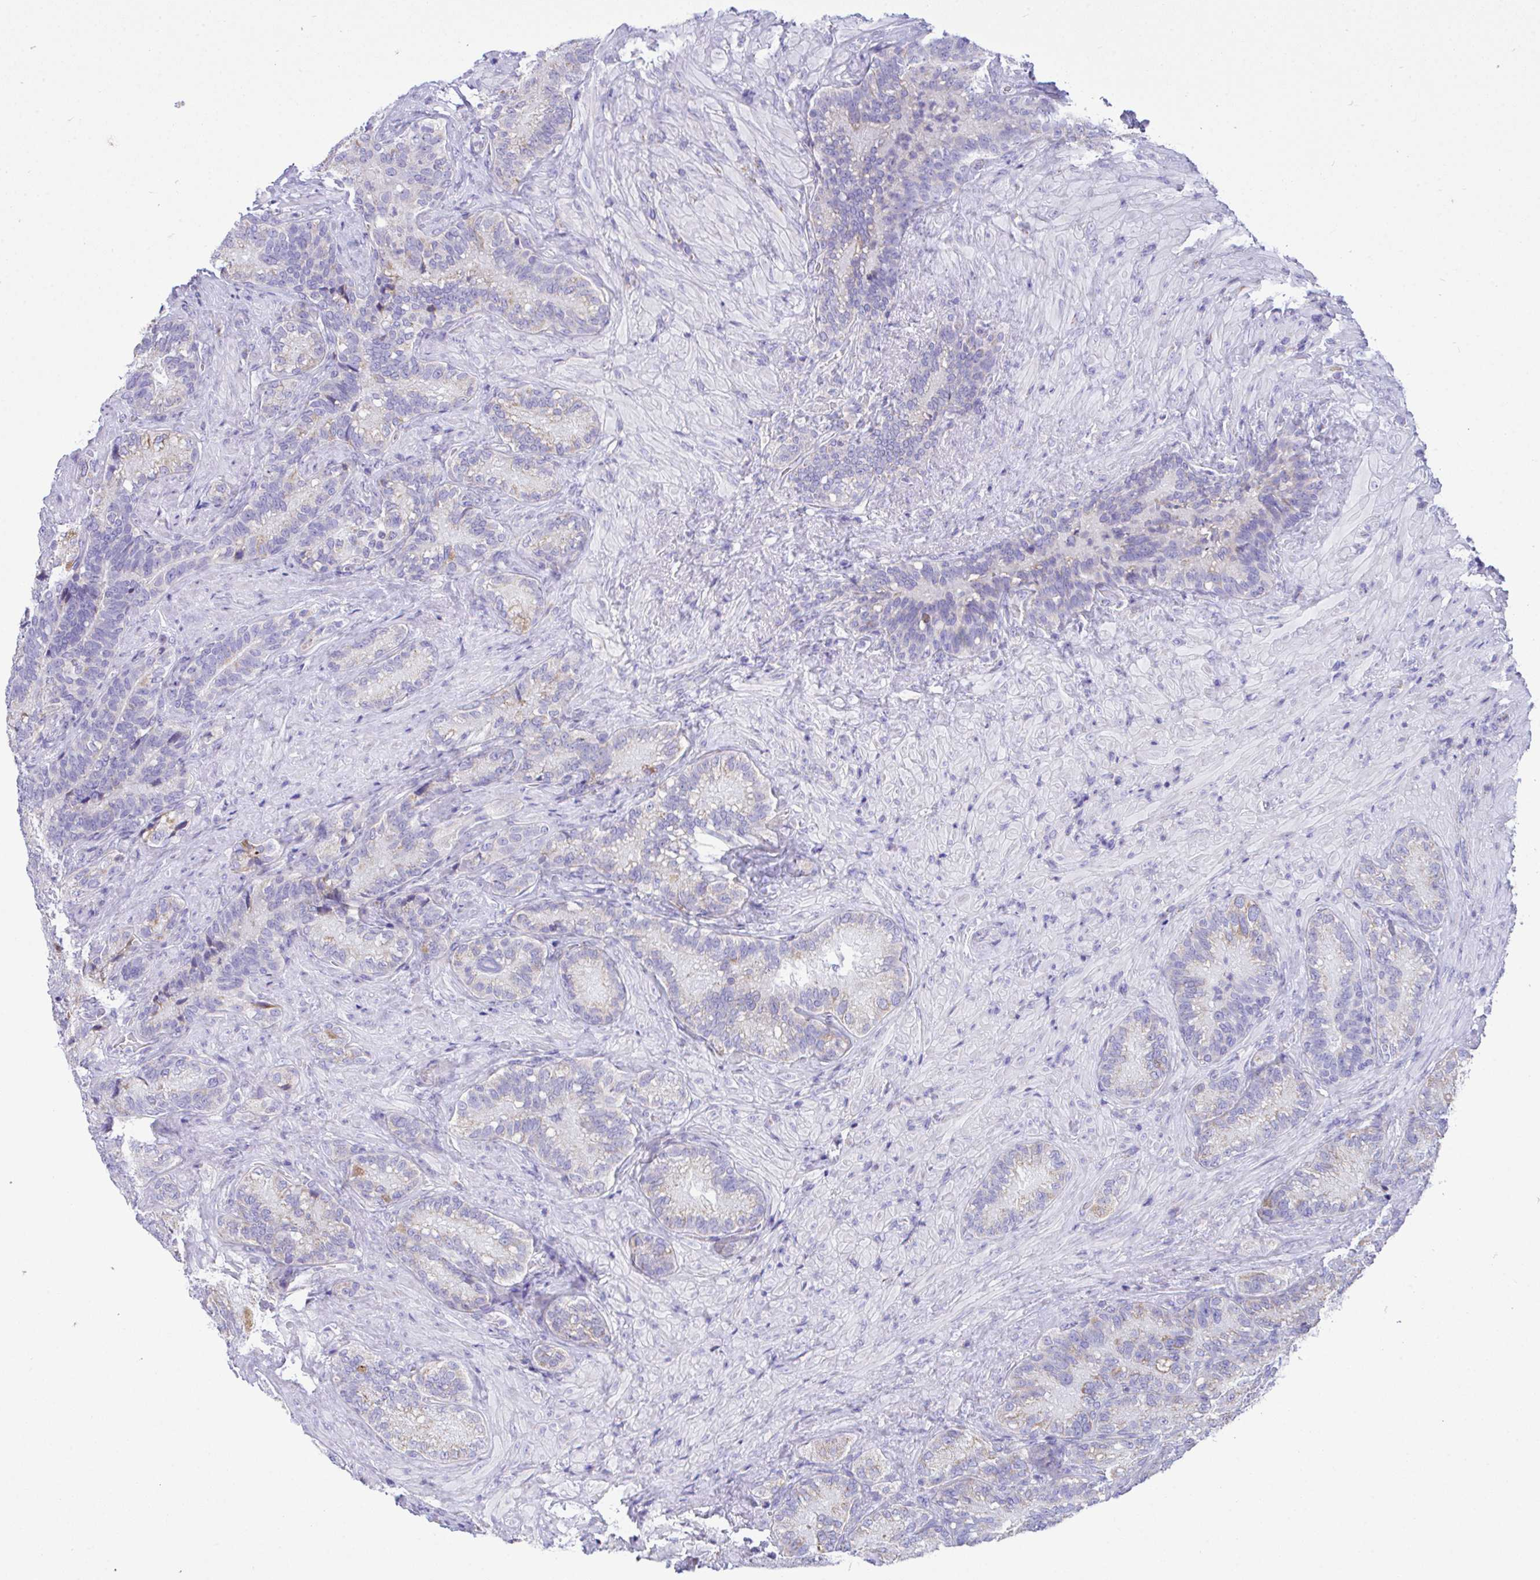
{"staining": {"intensity": "negative", "quantity": "none", "location": "none"}, "tissue": "seminal vesicle", "cell_type": "Glandular cells", "image_type": "normal", "snomed": [{"axis": "morphology", "description": "Normal tissue, NOS"}, {"axis": "topography", "description": "Seminal veicle"}], "caption": "Histopathology image shows no protein expression in glandular cells of normal seminal vesicle.", "gene": "NLRP8", "patient": {"sex": "male", "age": 68}}